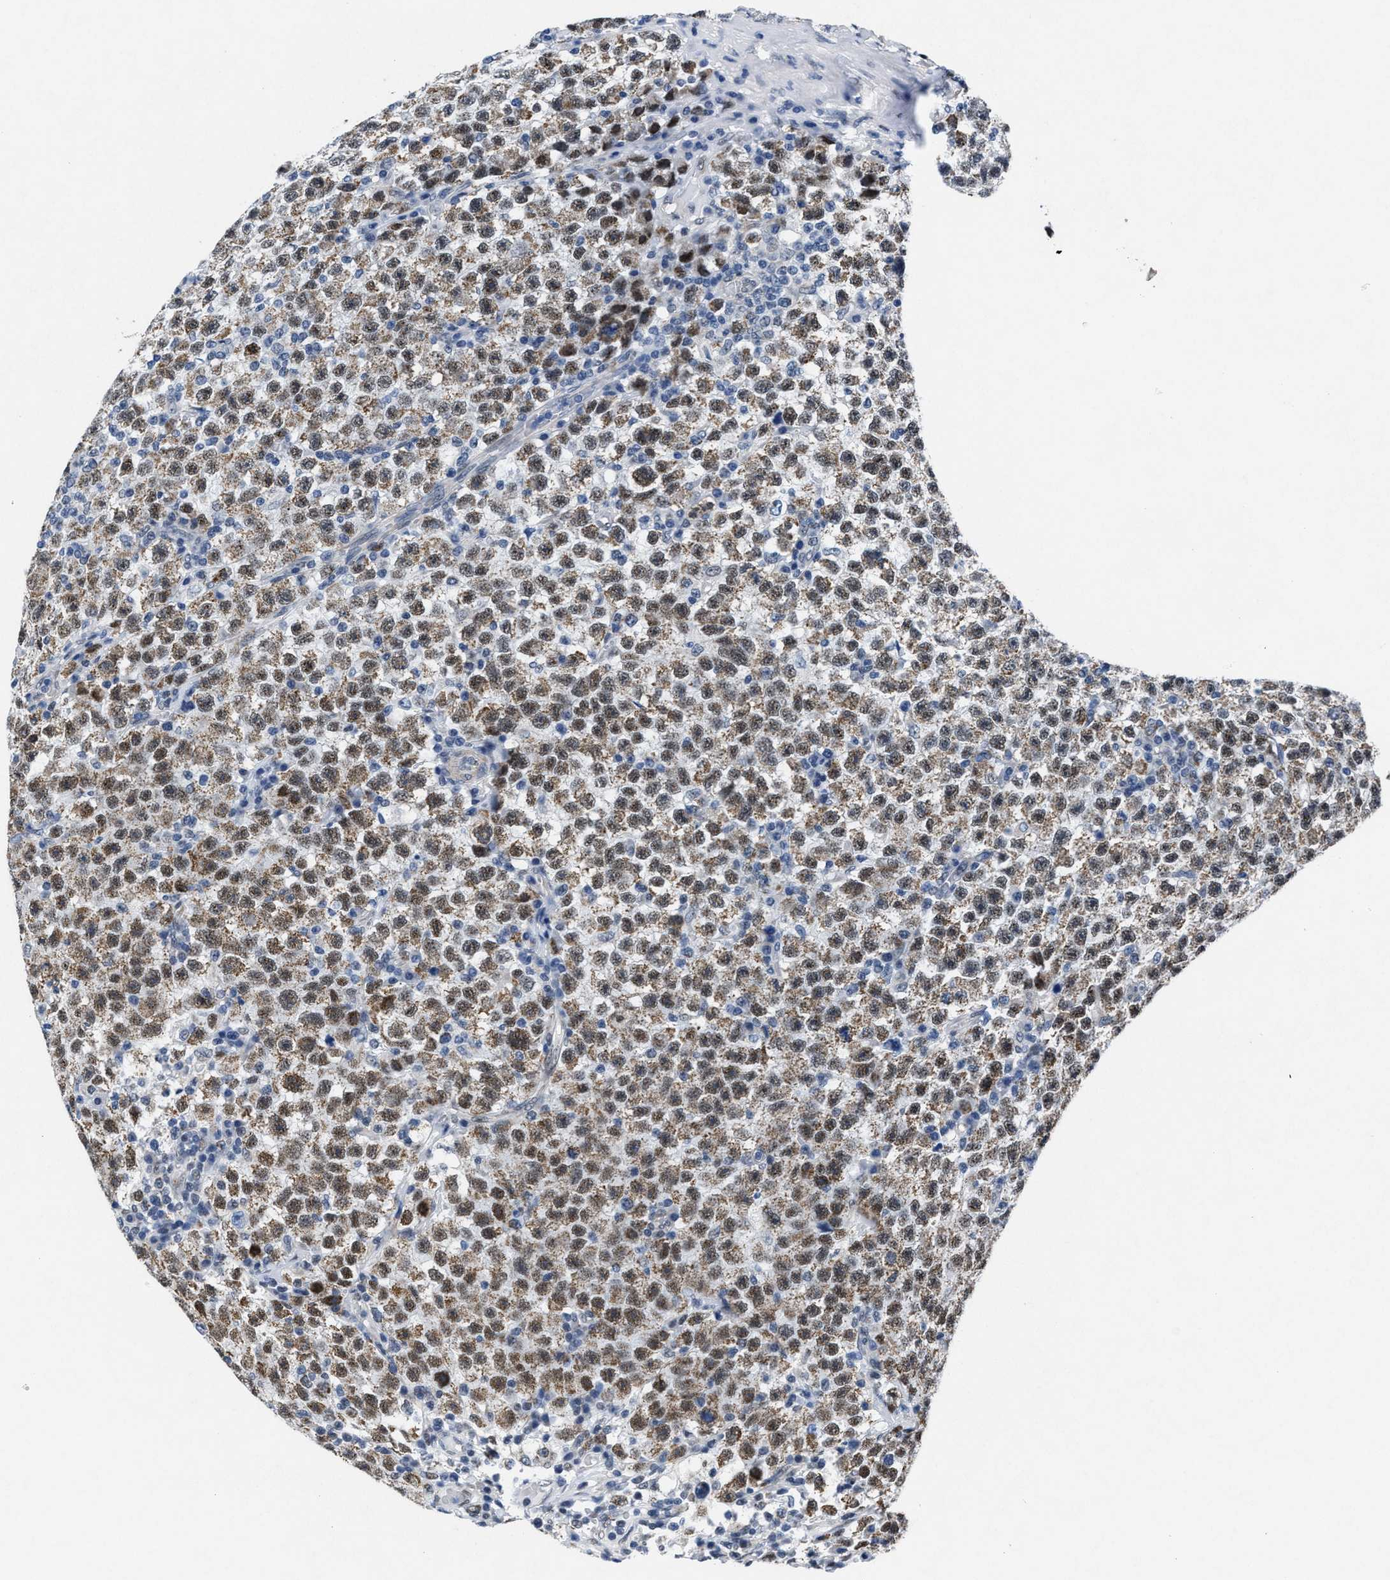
{"staining": {"intensity": "moderate", "quantity": ">75%", "location": "cytoplasmic/membranous,nuclear"}, "tissue": "testis cancer", "cell_type": "Tumor cells", "image_type": "cancer", "snomed": [{"axis": "morphology", "description": "Seminoma, NOS"}, {"axis": "topography", "description": "Testis"}], "caption": "Immunohistochemical staining of human testis cancer (seminoma) demonstrates medium levels of moderate cytoplasmic/membranous and nuclear expression in about >75% of tumor cells.", "gene": "ID3", "patient": {"sex": "male", "age": 22}}